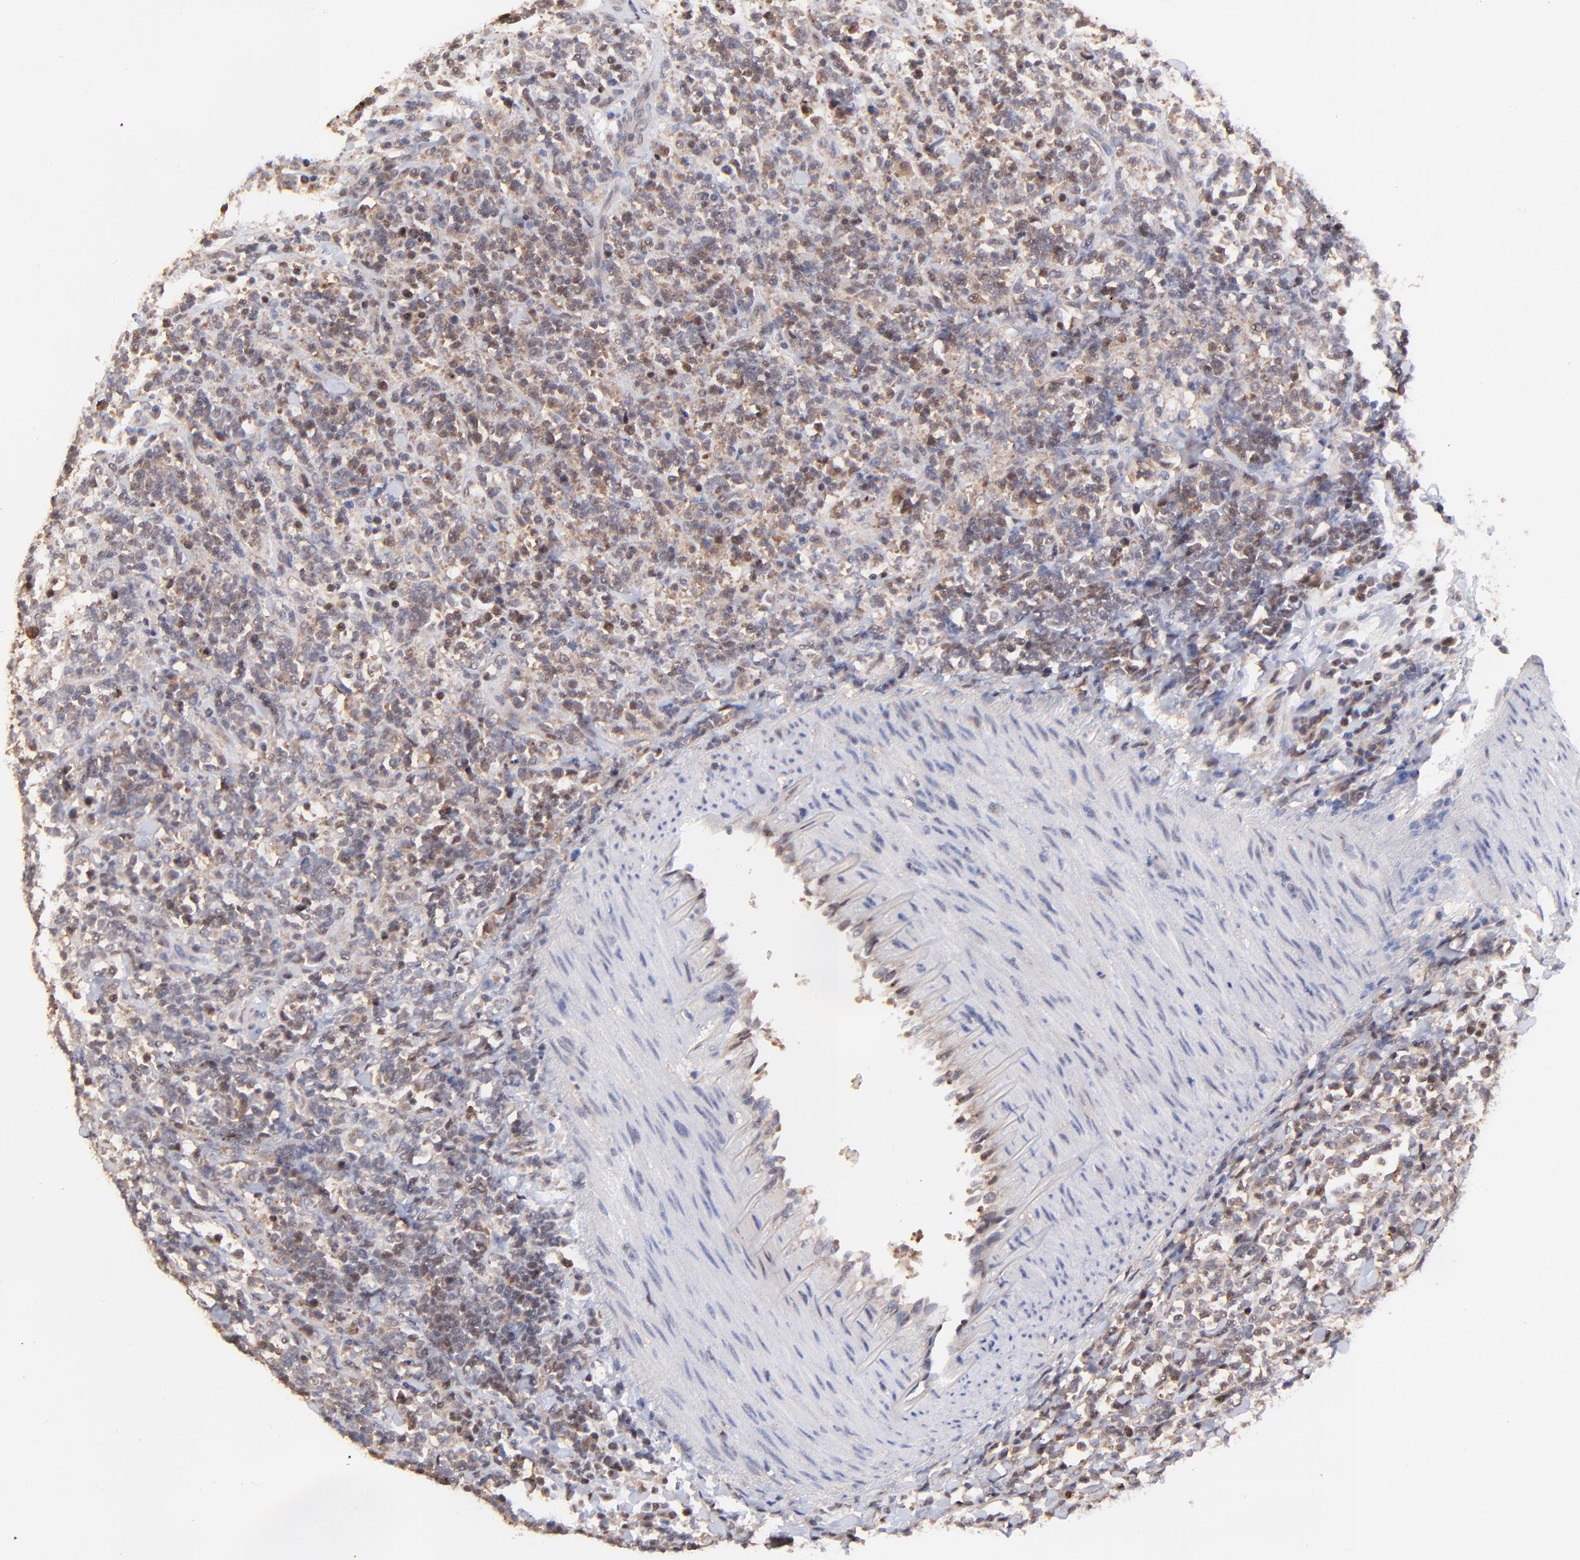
{"staining": {"intensity": "weak", "quantity": ">75%", "location": "cytoplasmic/membranous,nuclear"}, "tissue": "lymphoma", "cell_type": "Tumor cells", "image_type": "cancer", "snomed": [{"axis": "morphology", "description": "Malignant lymphoma, non-Hodgkin's type, High grade"}, {"axis": "topography", "description": "Soft tissue"}], "caption": "A high-resolution image shows immunohistochemistry staining of lymphoma, which displays weak cytoplasmic/membranous and nuclear positivity in approximately >75% of tumor cells.", "gene": "PSMA6", "patient": {"sex": "male", "age": 18}}